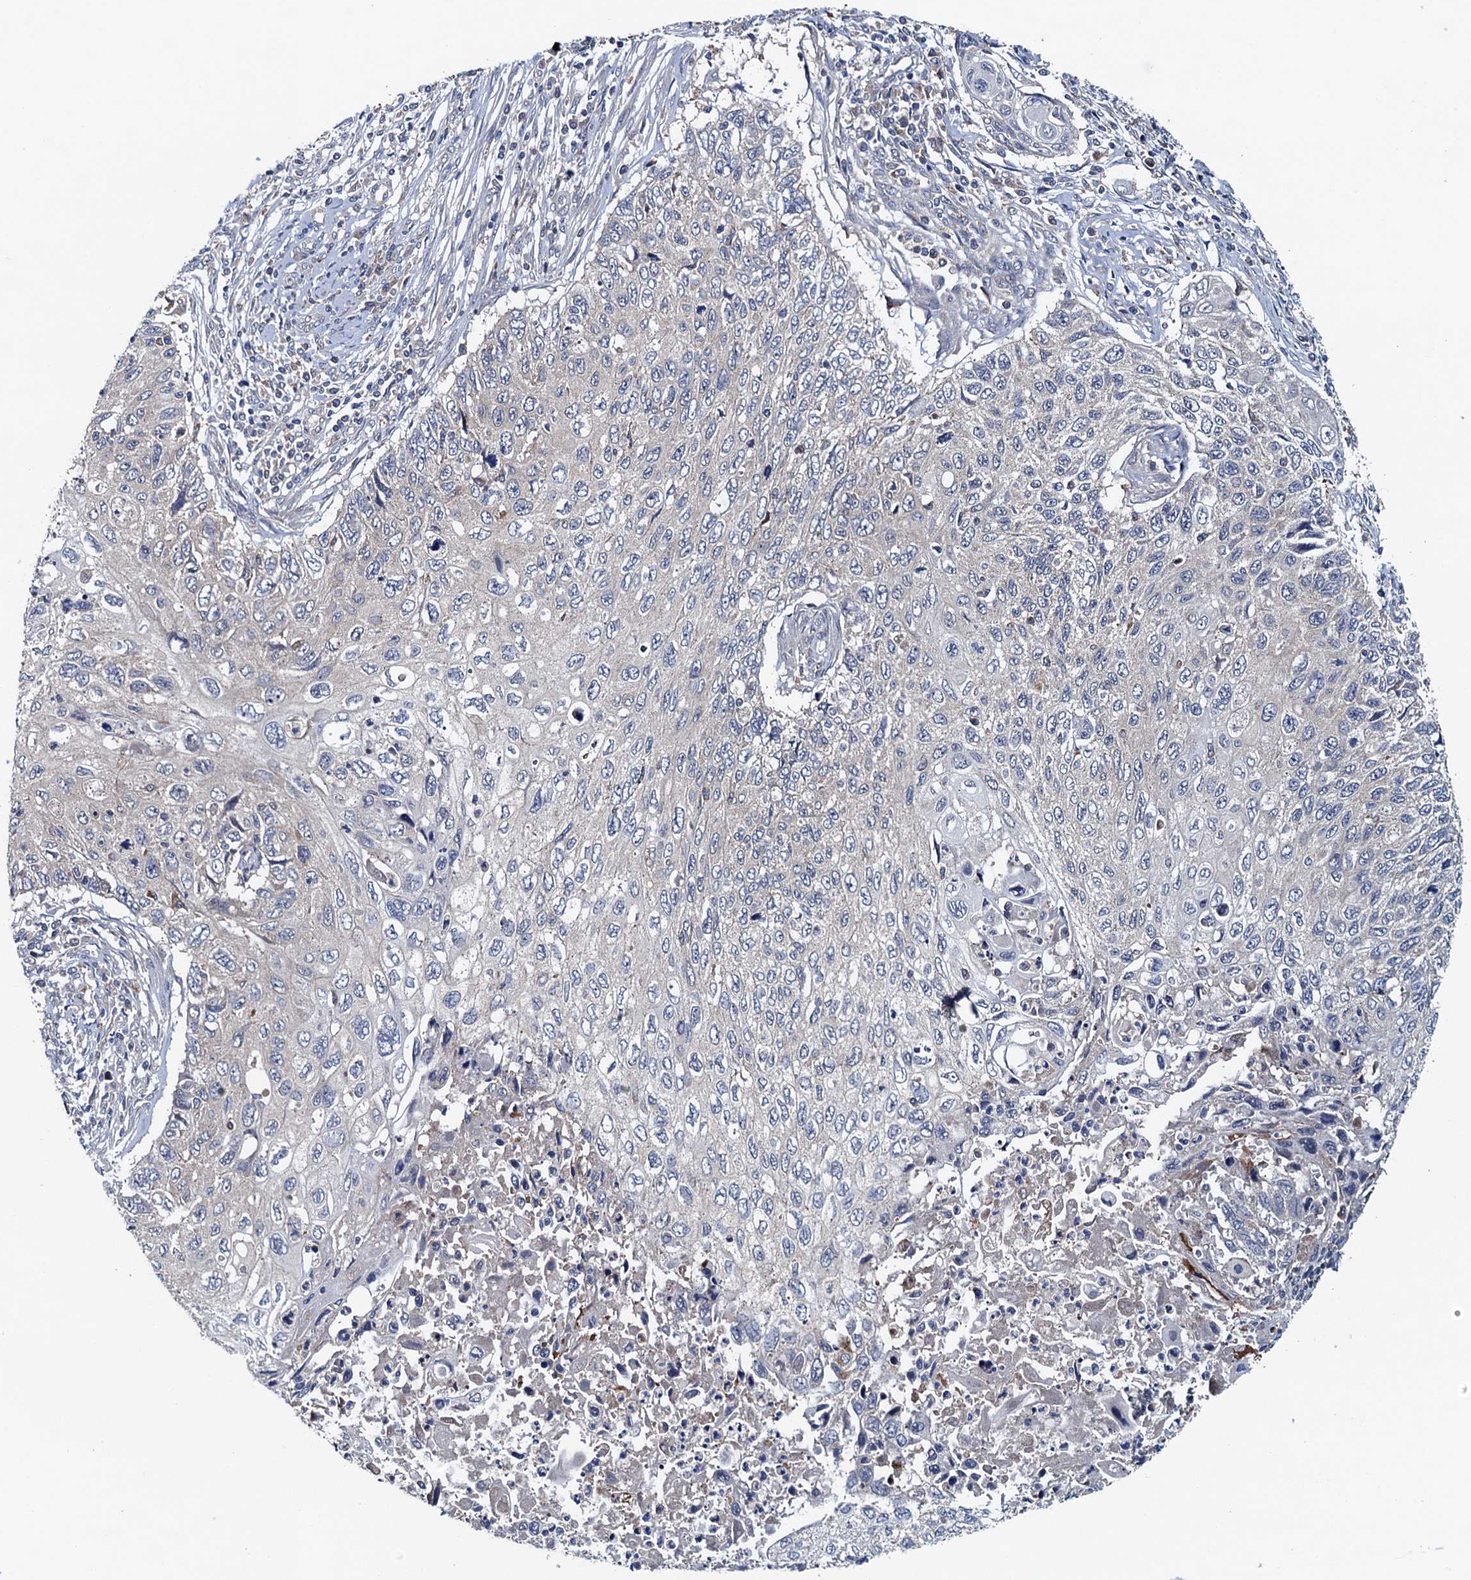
{"staining": {"intensity": "negative", "quantity": "none", "location": "none"}, "tissue": "cervical cancer", "cell_type": "Tumor cells", "image_type": "cancer", "snomed": [{"axis": "morphology", "description": "Squamous cell carcinoma, NOS"}, {"axis": "topography", "description": "Cervix"}], "caption": "Tumor cells are negative for protein expression in human cervical cancer.", "gene": "BLTP3B", "patient": {"sex": "female", "age": 70}}